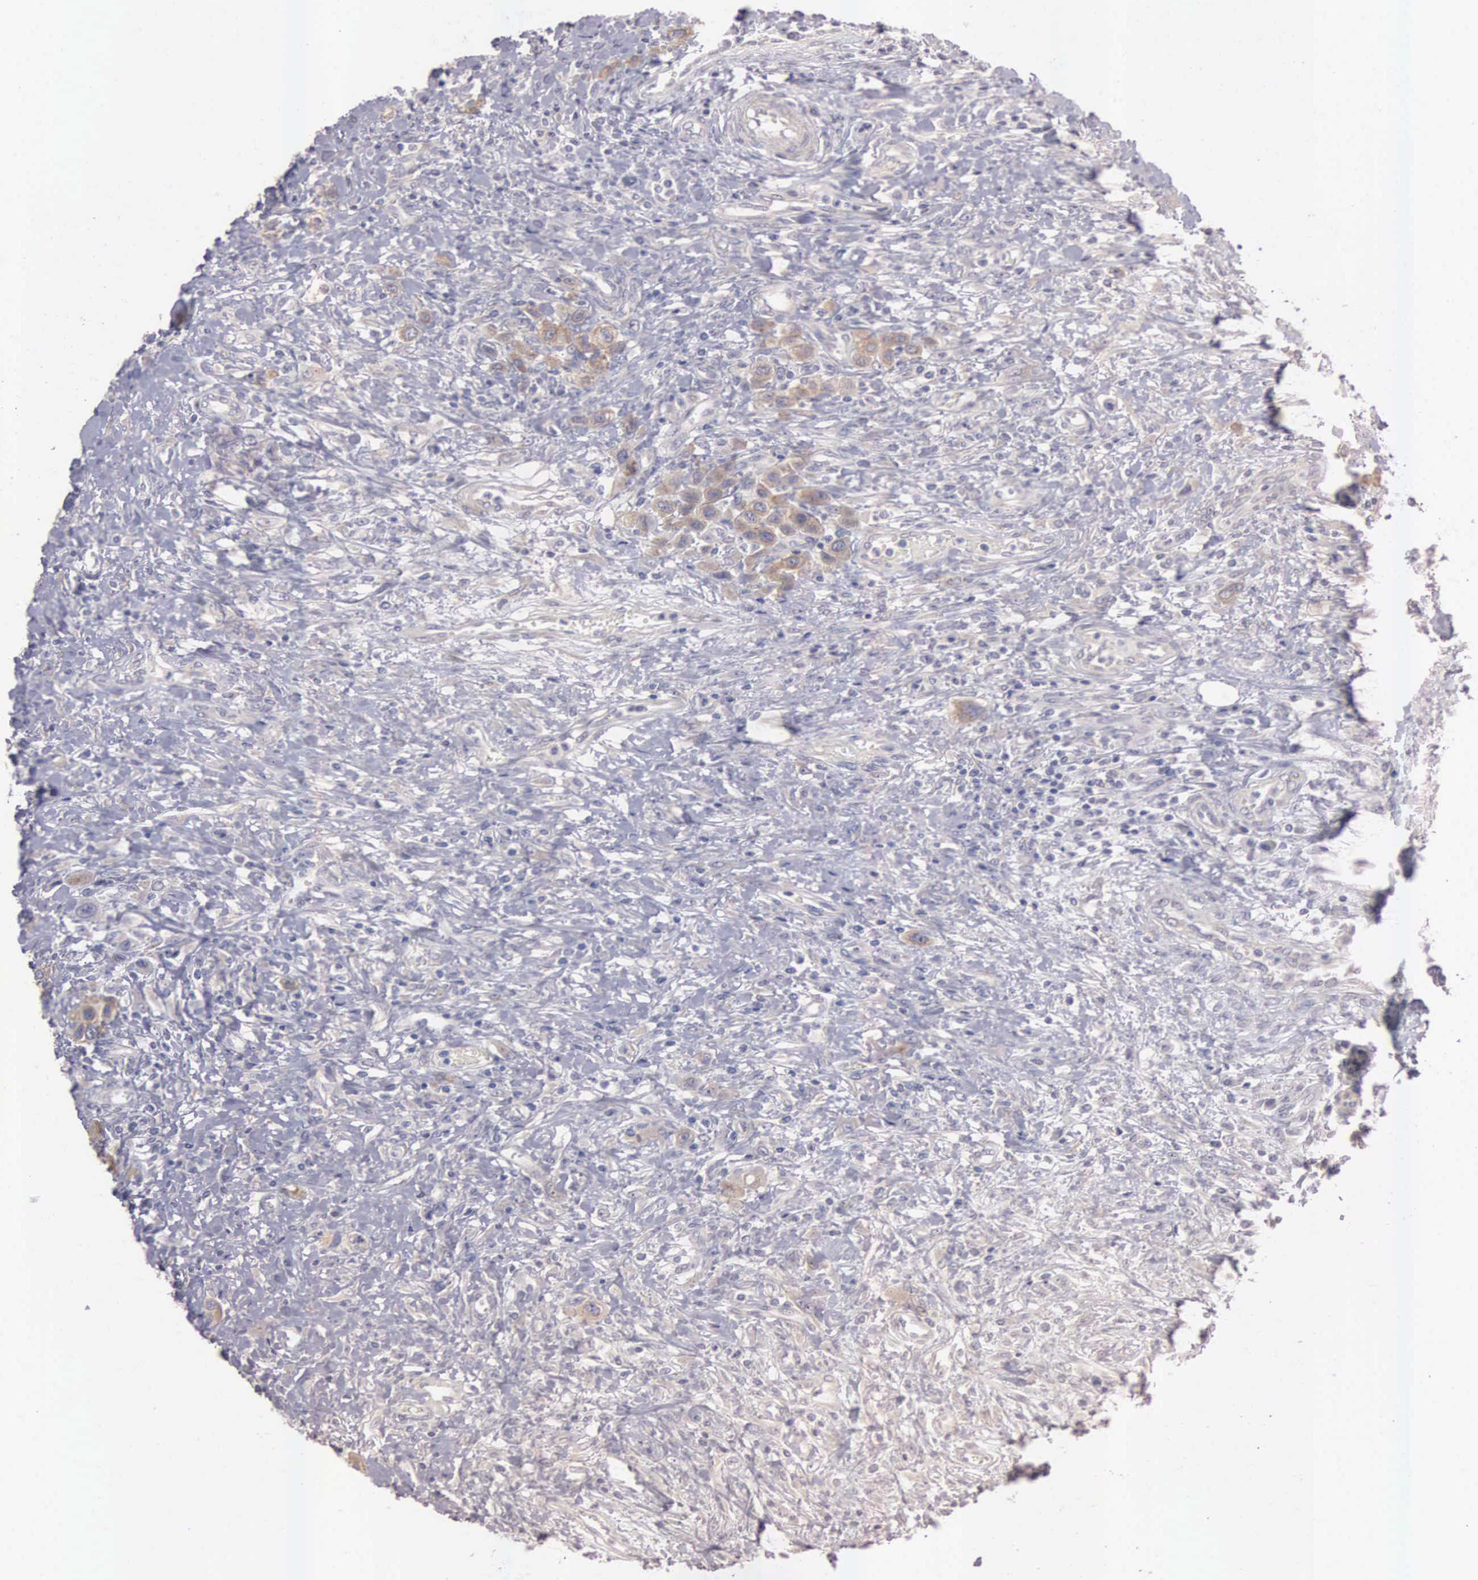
{"staining": {"intensity": "moderate", "quantity": ">75%", "location": "cytoplasmic/membranous"}, "tissue": "urothelial cancer", "cell_type": "Tumor cells", "image_type": "cancer", "snomed": [{"axis": "morphology", "description": "Urothelial carcinoma, High grade"}, {"axis": "topography", "description": "Urinary bladder"}], "caption": "Urothelial cancer stained with a brown dye exhibits moderate cytoplasmic/membranous positive staining in approximately >75% of tumor cells.", "gene": "CEP170B", "patient": {"sex": "male", "age": 50}}